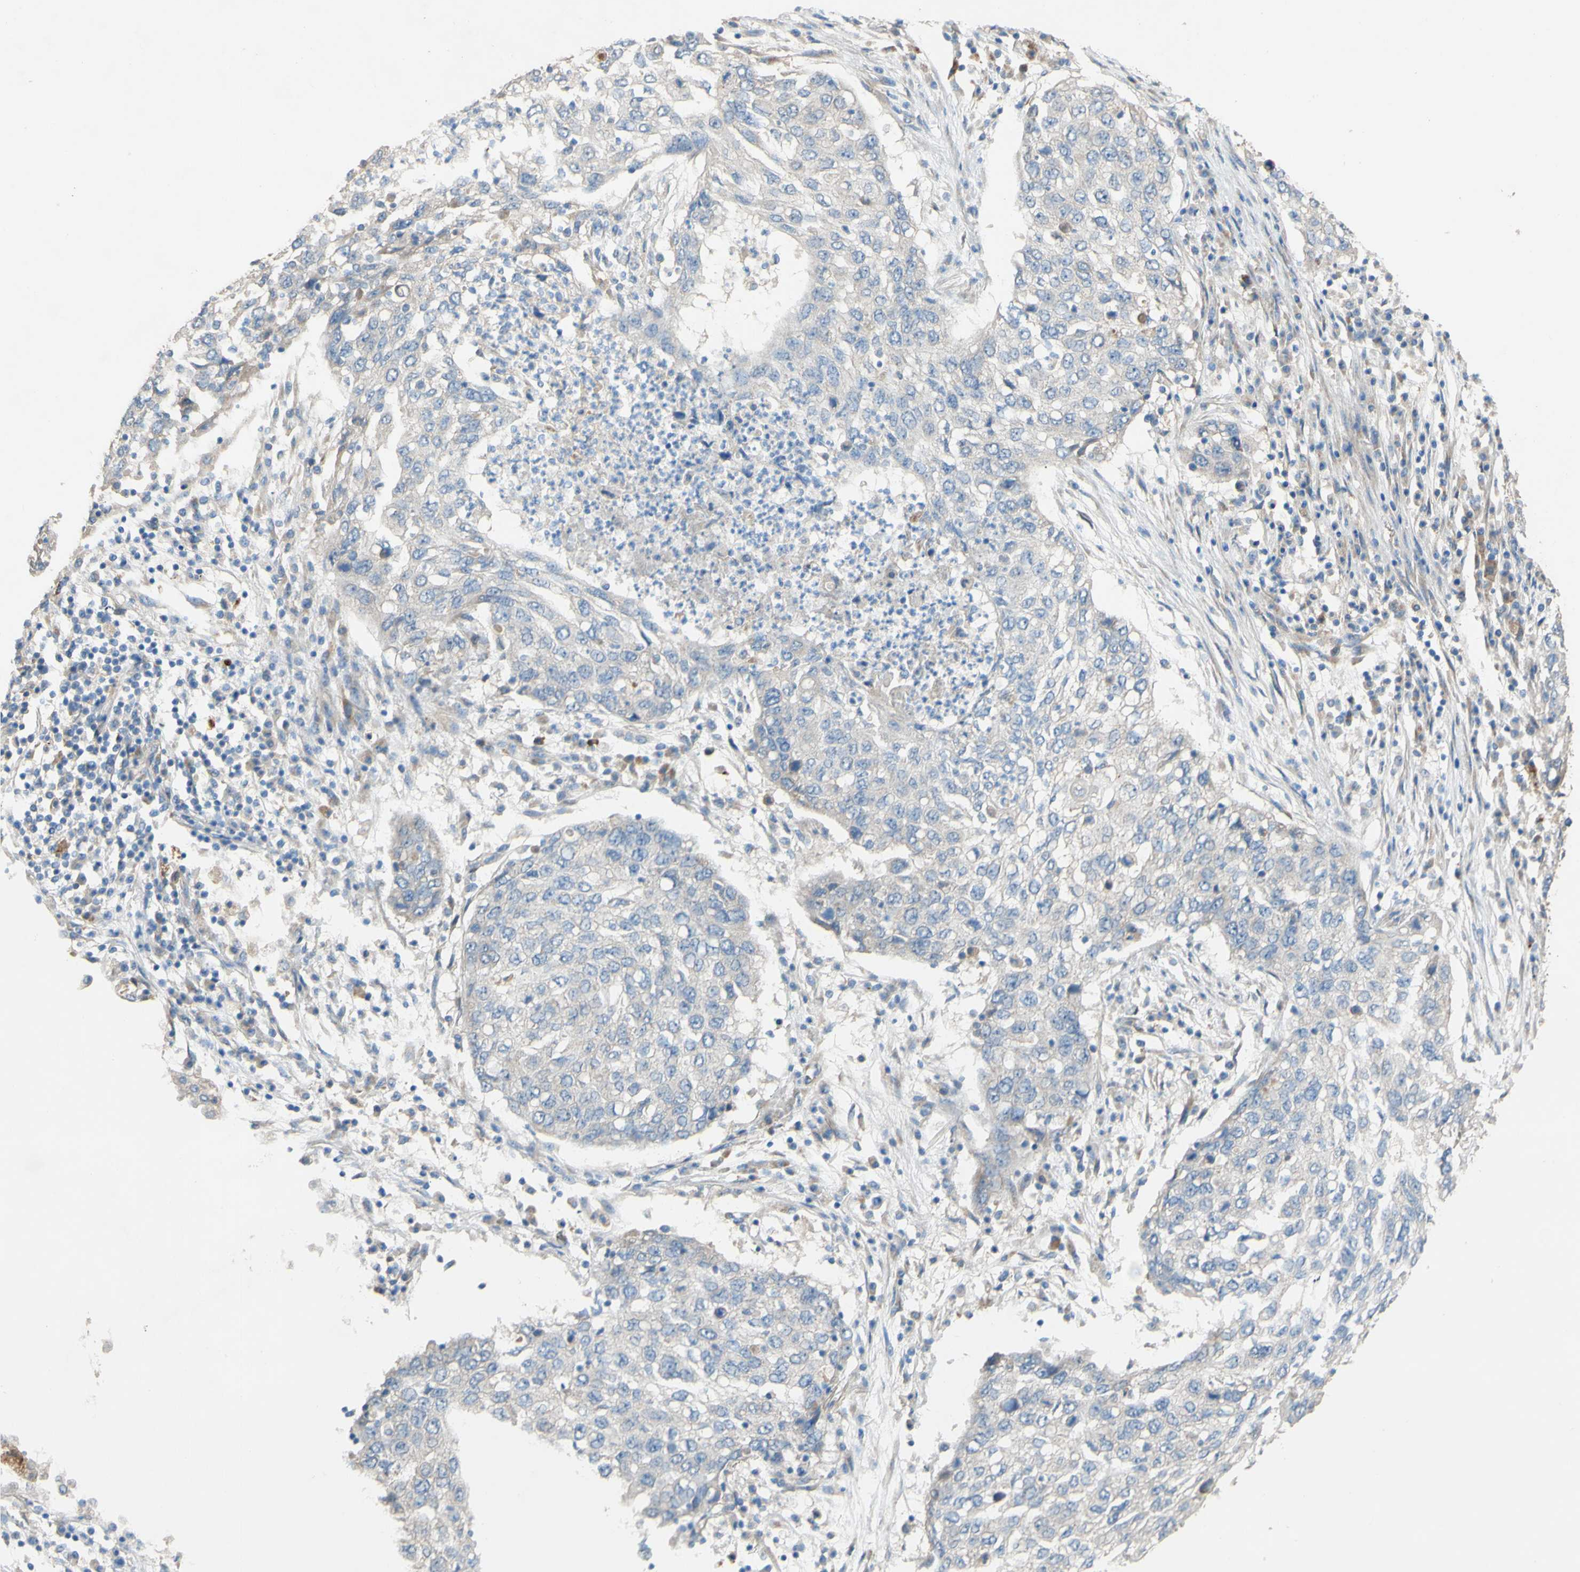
{"staining": {"intensity": "negative", "quantity": "none", "location": "none"}, "tissue": "lung cancer", "cell_type": "Tumor cells", "image_type": "cancer", "snomed": [{"axis": "morphology", "description": "Squamous cell carcinoma, NOS"}, {"axis": "topography", "description": "Lung"}], "caption": "High magnification brightfield microscopy of lung cancer (squamous cell carcinoma) stained with DAB (brown) and counterstained with hematoxylin (blue): tumor cells show no significant staining.", "gene": "DKK3", "patient": {"sex": "female", "age": 63}}